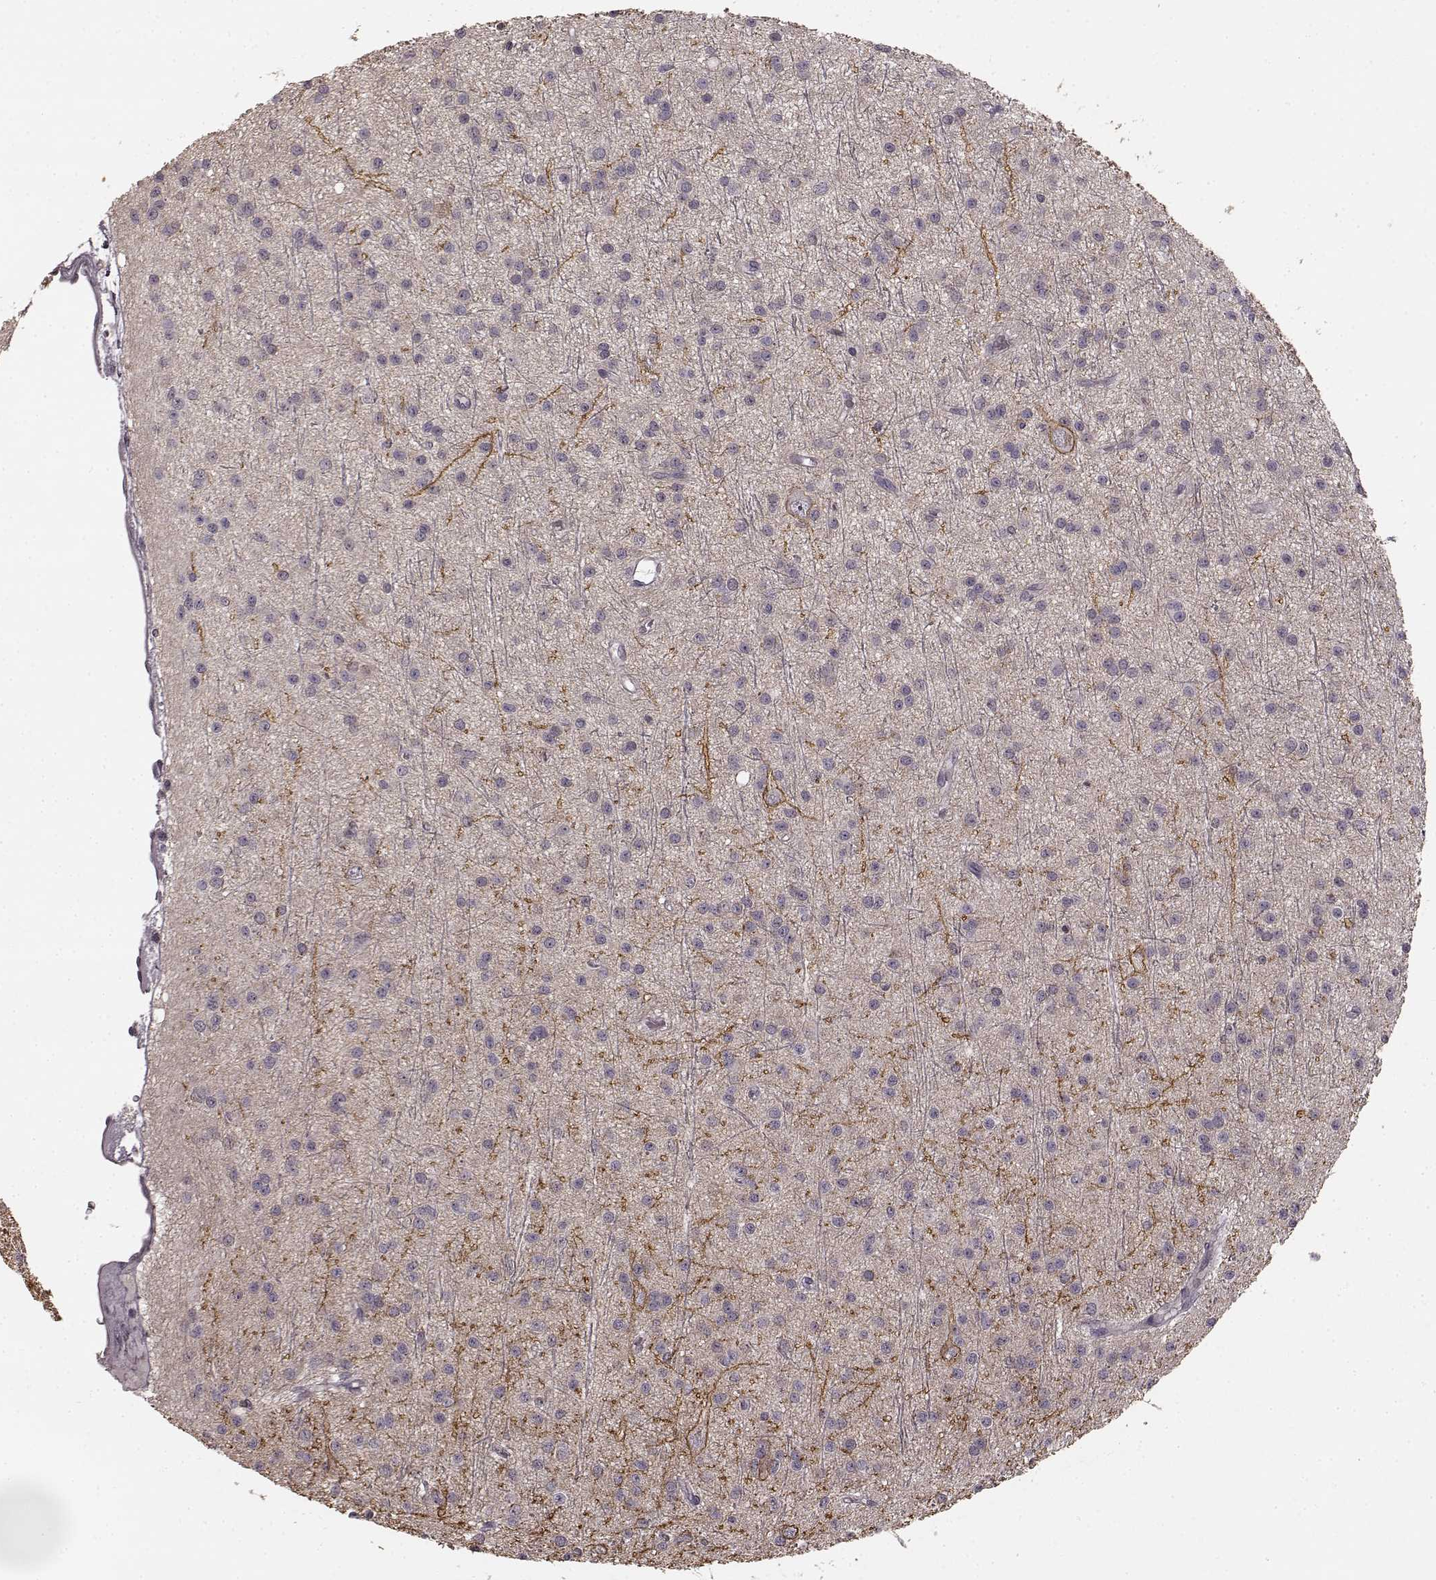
{"staining": {"intensity": "negative", "quantity": "none", "location": "none"}, "tissue": "glioma", "cell_type": "Tumor cells", "image_type": "cancer", "snomed": [{"axis": "morphology", "description": "Glioma, malignant, Low grade"}, {"axis": "topography", "description": "Brain"}], "caption": "An IHC photomicrograph of glioma is shown. There is no staining in tumor cells of glioma.", "gene": "PRKCE", "patient": {"sex": "male", "age": 27}}